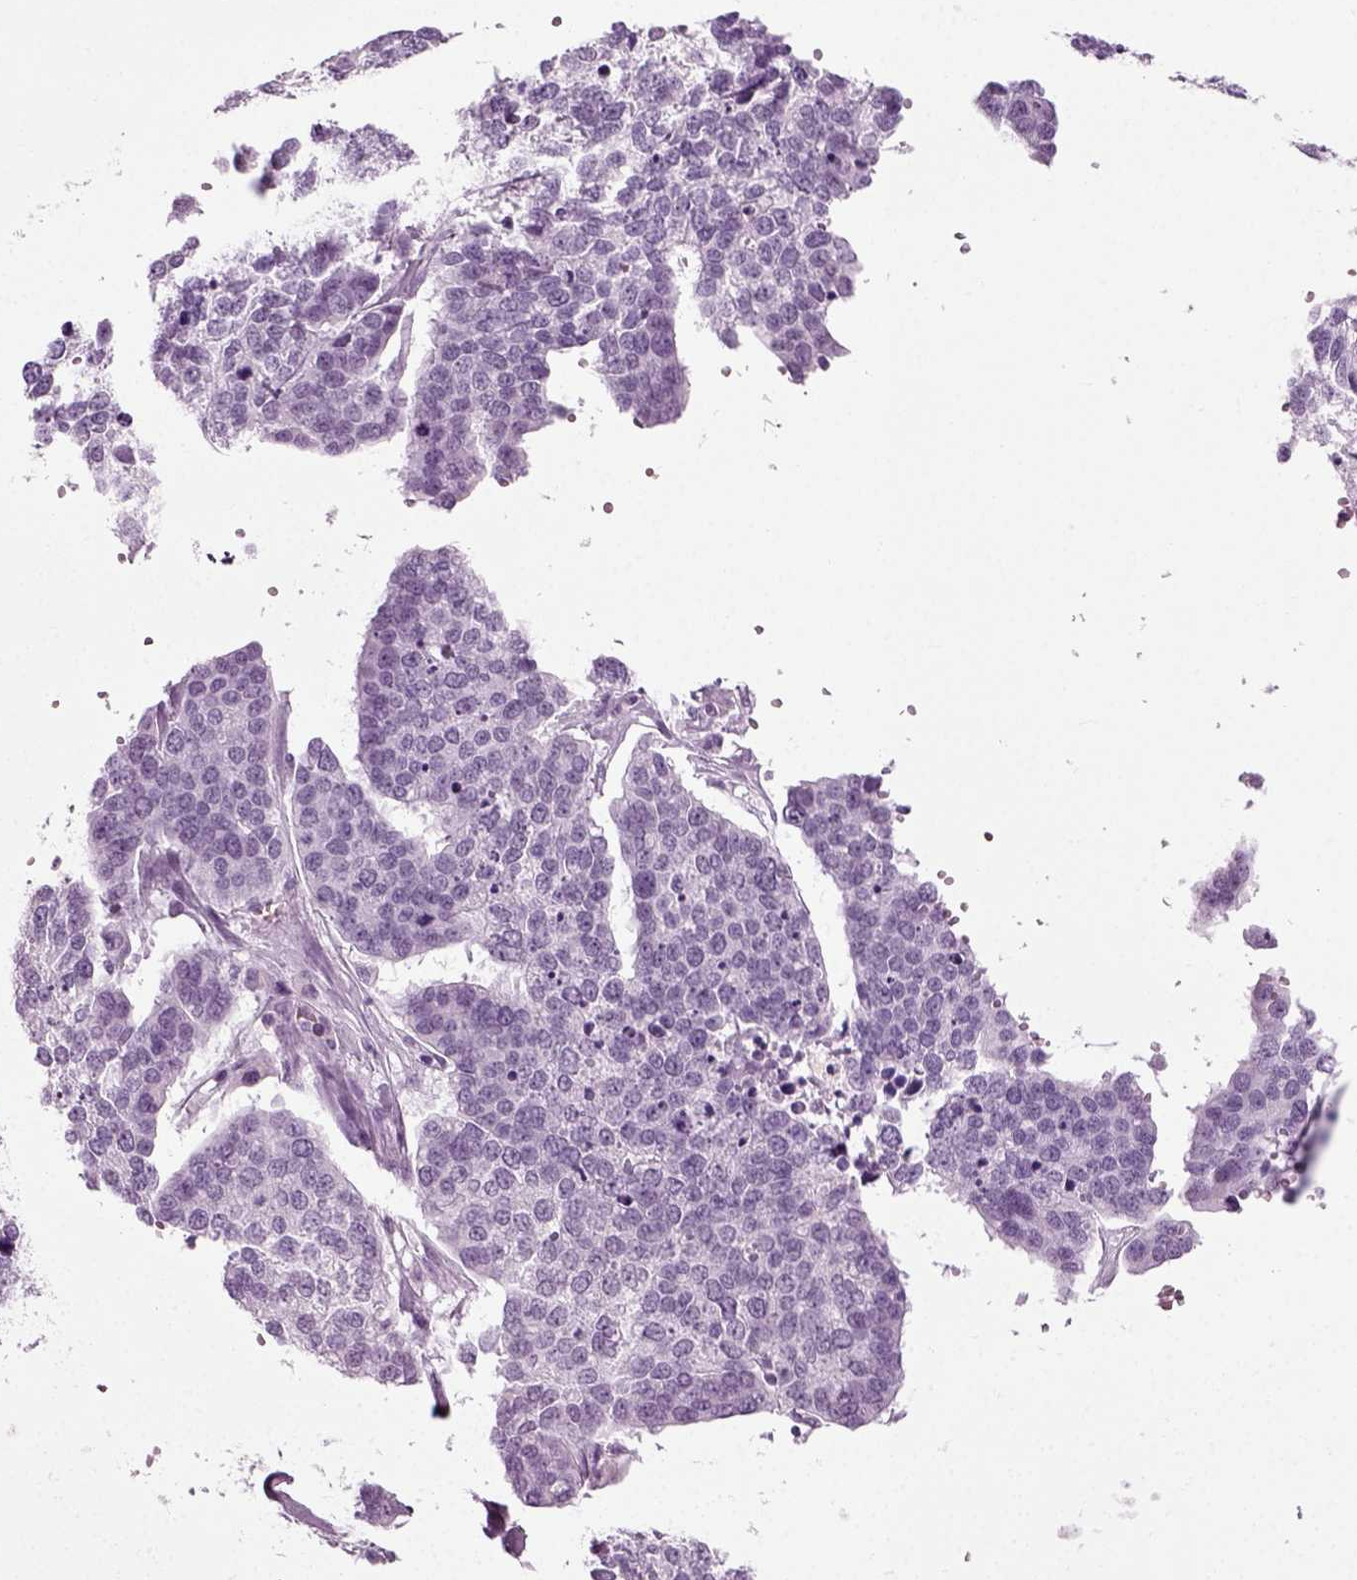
{"staining": {"intensity": "negative", "quantity": "none", "location": "none"}, "tissue": "ovarian cancer", "cell_type": "Tumor cells", "image_type": "cancer", "snomed": [{"axis": "morphology", "description": "Carcinoma, endometroid"}, {"axis": "topography", "description": "Ovary"}], "caption": "Ovarian cancer stained for a protein using immunohistochemistry (IHC) displays no positivity tumor cells.", "gene": "ZC2HC1C", "patient": {"sex": "female", "age": 65}}